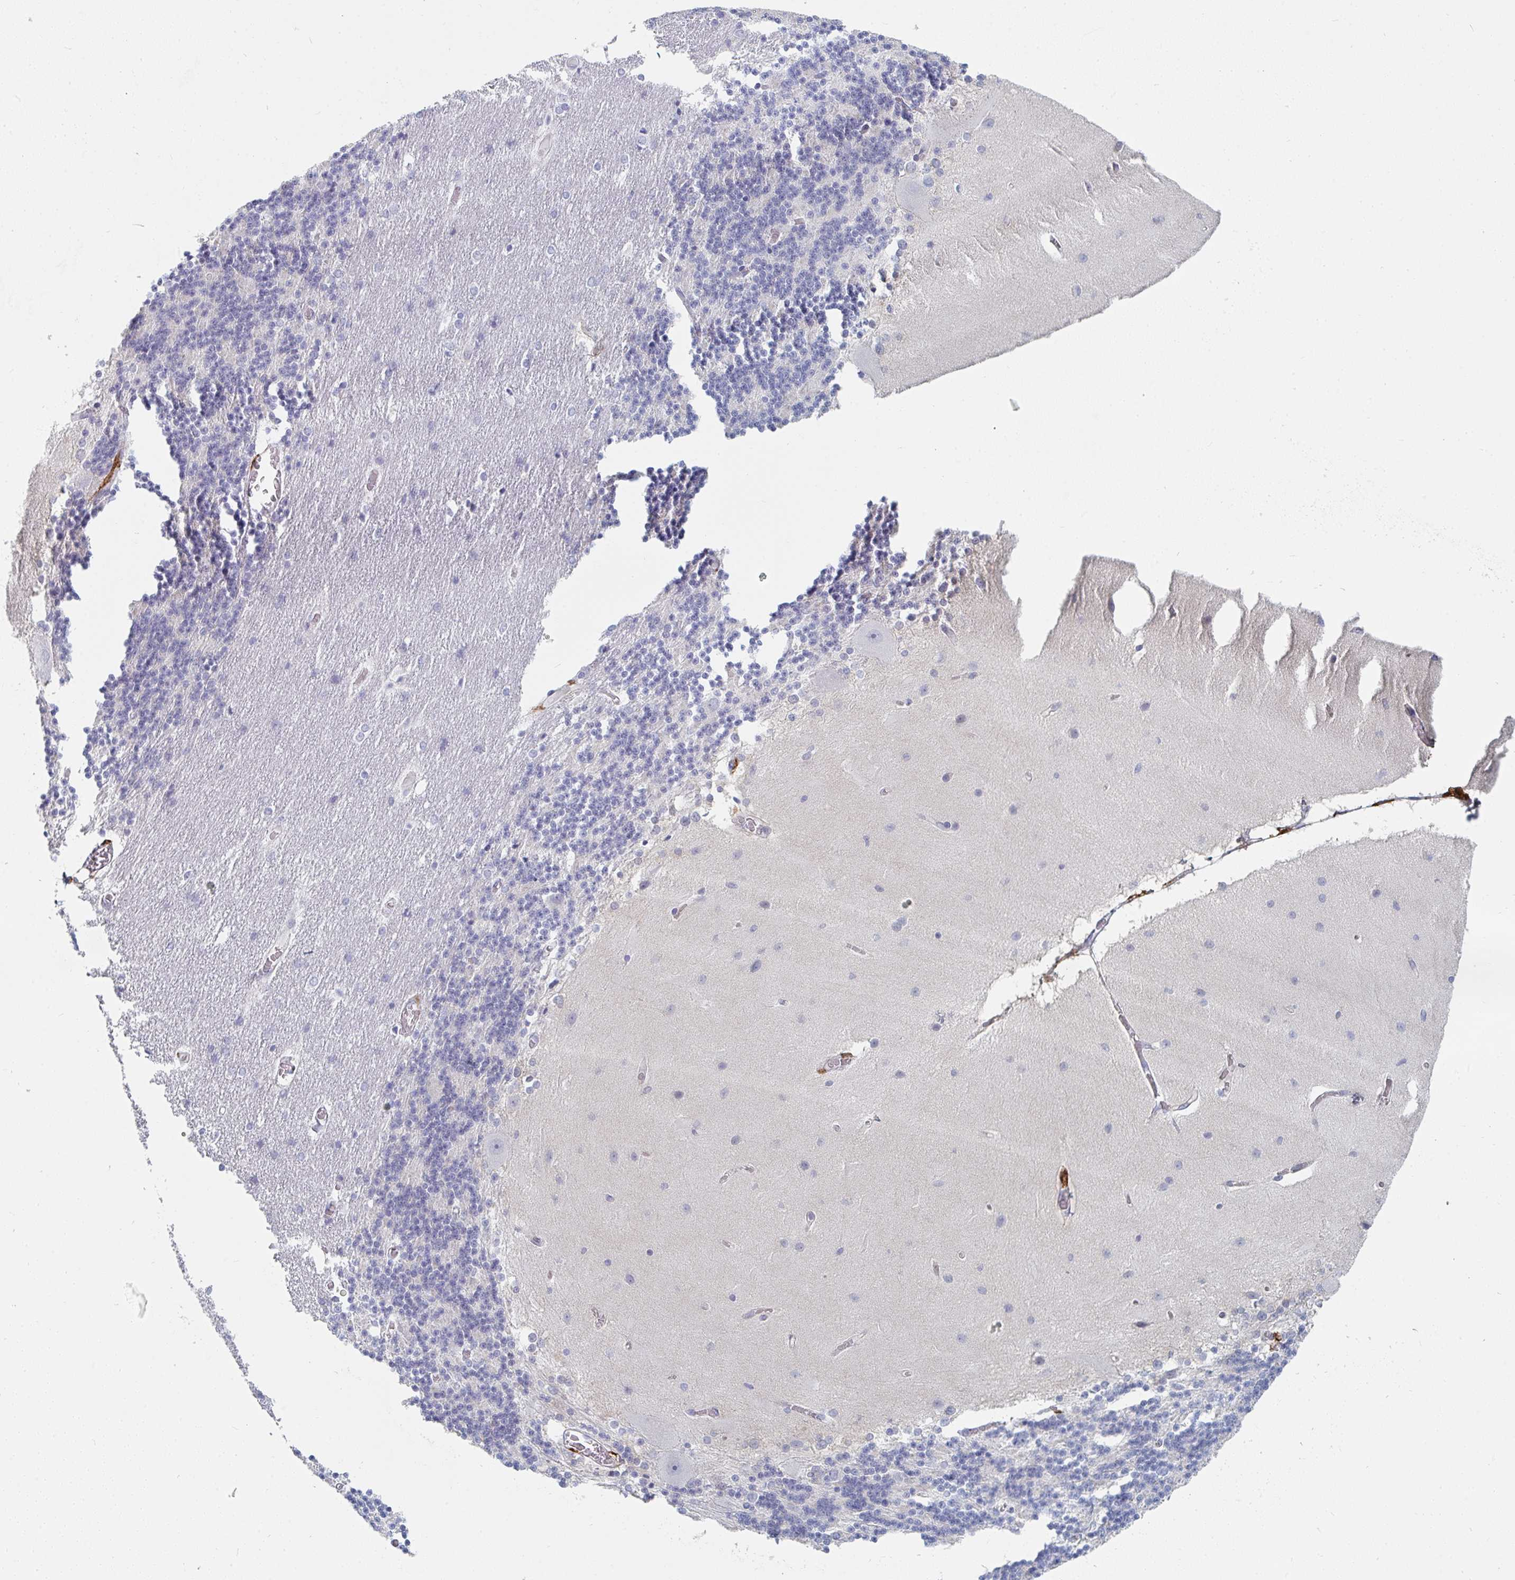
{"staining": {"intensity": "negative", "quantity": "none", "location": "none"}, "tissue": "cerebellum", "cell_type": "Cells in granular layer", "image_type": "normal", "snomed": [{"axis": "morphology", "description": "Normal tissue, NOS"}, {"axis": "topography", "description": "Cerebellum"}], "caption": "Immunohistochemical staining of normal human cerebellum shows no significant expression in cells in granular layer. Brightfield microscopy of IHC stained with DAB (3,3'-diaminobenzidine) (brown) and hematoxylin (blue), captured at high magnification.", "gene": "DAB2", "patient": {"sex": "female", "age": 54}}